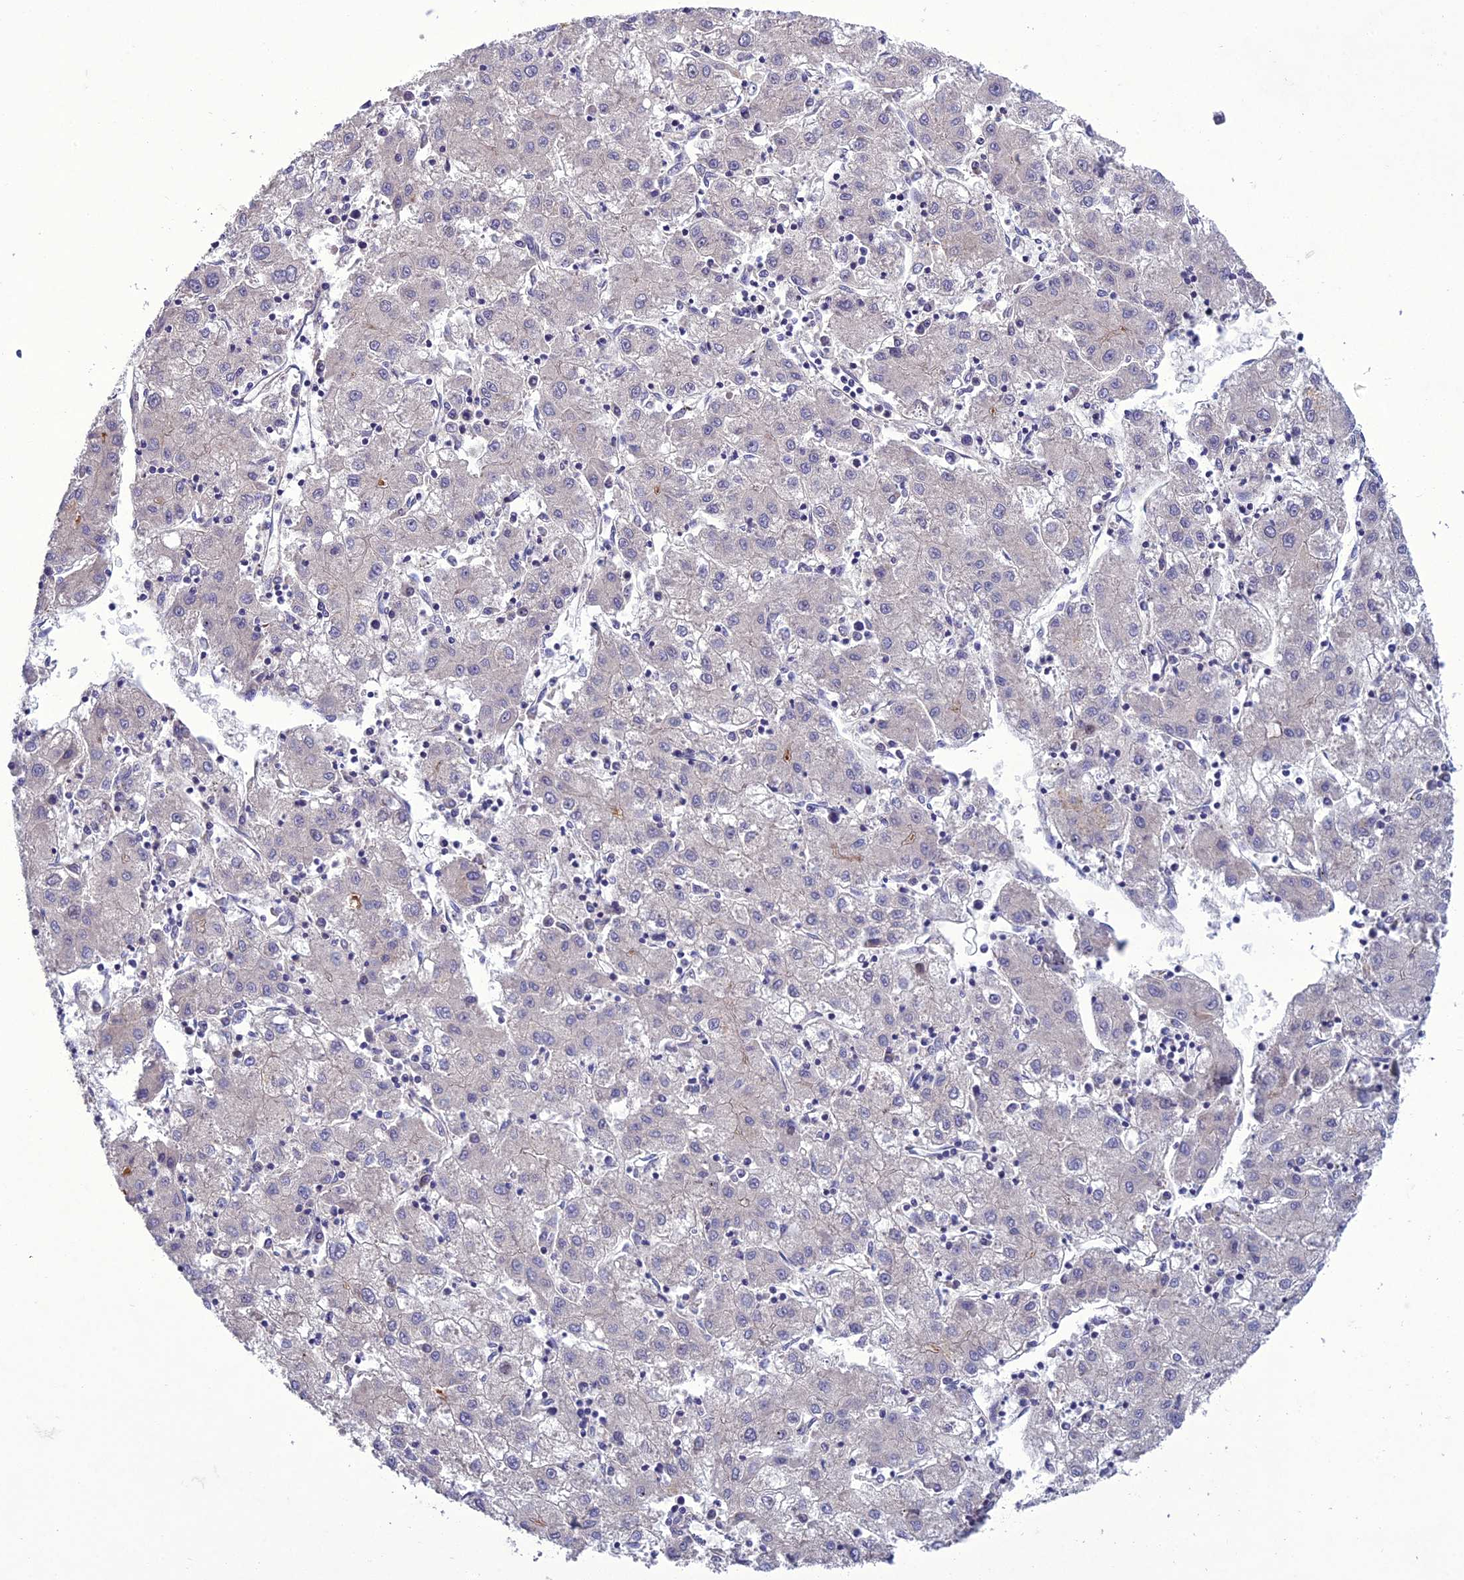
{"staining": {"intensity": "negative", "quantity": "none", "location": "none"}, "tissue": "liver cancer", "cell_type": "Tumor cells", "image_type": "cancer", "snomed": [{"axis": "morphology", "description": "Carcinoma, Hepatocellular, NOS"}, {"axis": "topography", "description": "Liver"}], "caption": "IHC photomicrograph of liver cancer (hepatocellular carcinoma) stained for a protein (brown), which shows no staining in tumor cells.", "gene": "ADIPOR2", "patient": {"sex": "male", "age": 72}}